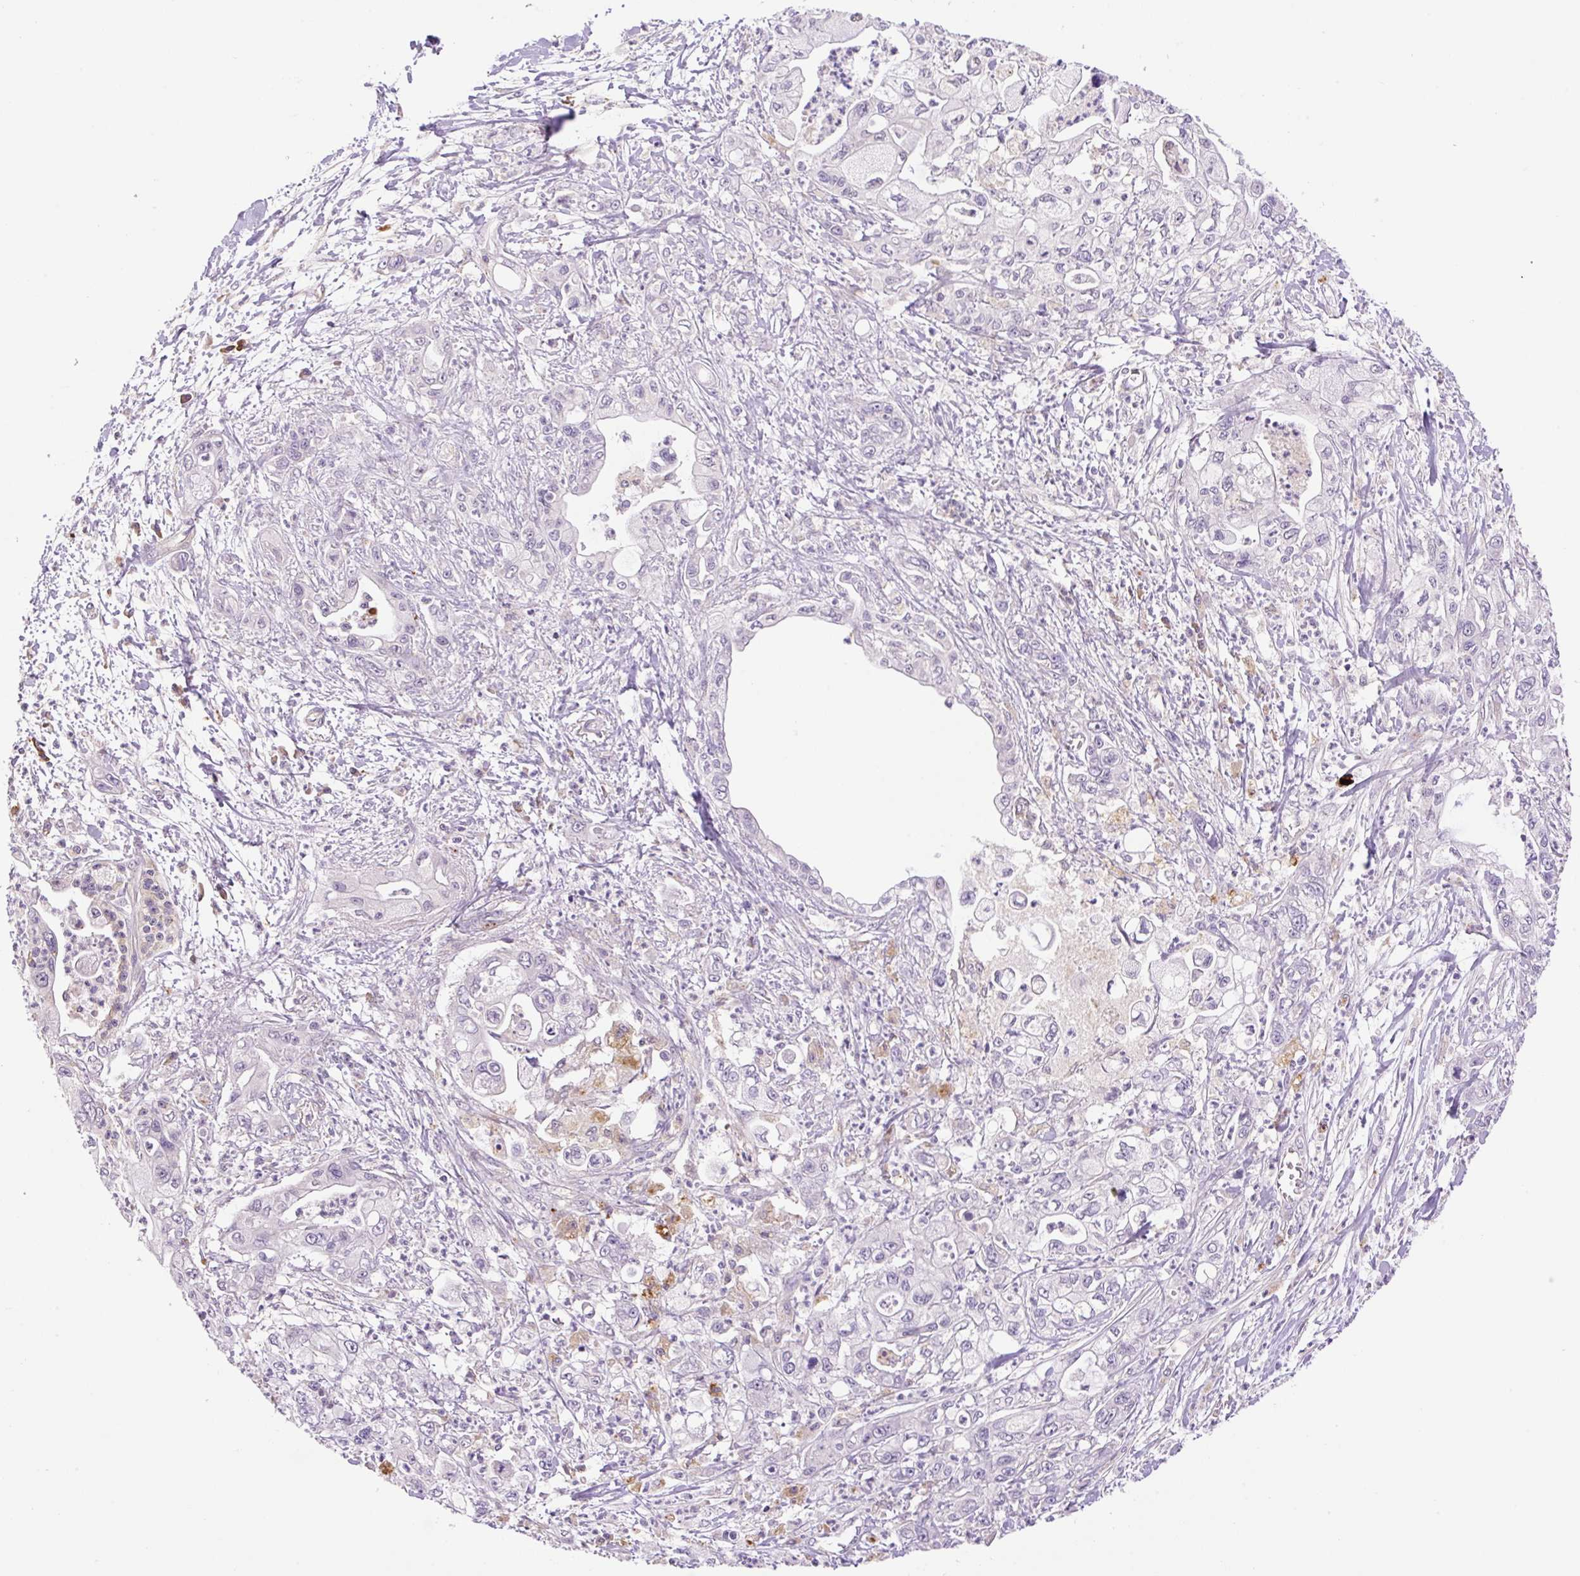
{"staining": {"intensity": "negative", "quantity": "none", "location": "none"}, "tissue": "pancreatic cancer", "cell_type": "Tumor cells", "image_type": "cancer", "snomed": [{"axis": "morphology", "description": "Adenocarcinoma, NOS"}, {"axis": "topography", "description": "Pancreas"}], "caption": "This histopathology image is of pancreatic adenocarcinoma stained with immunohistochemistry (IHC) to label a protein in brown with the nuclei are counter-stained blue. There is no positivity in tumor cells.", "gene": "HABP4", "patient": {"sex": "male", "age": 61}}